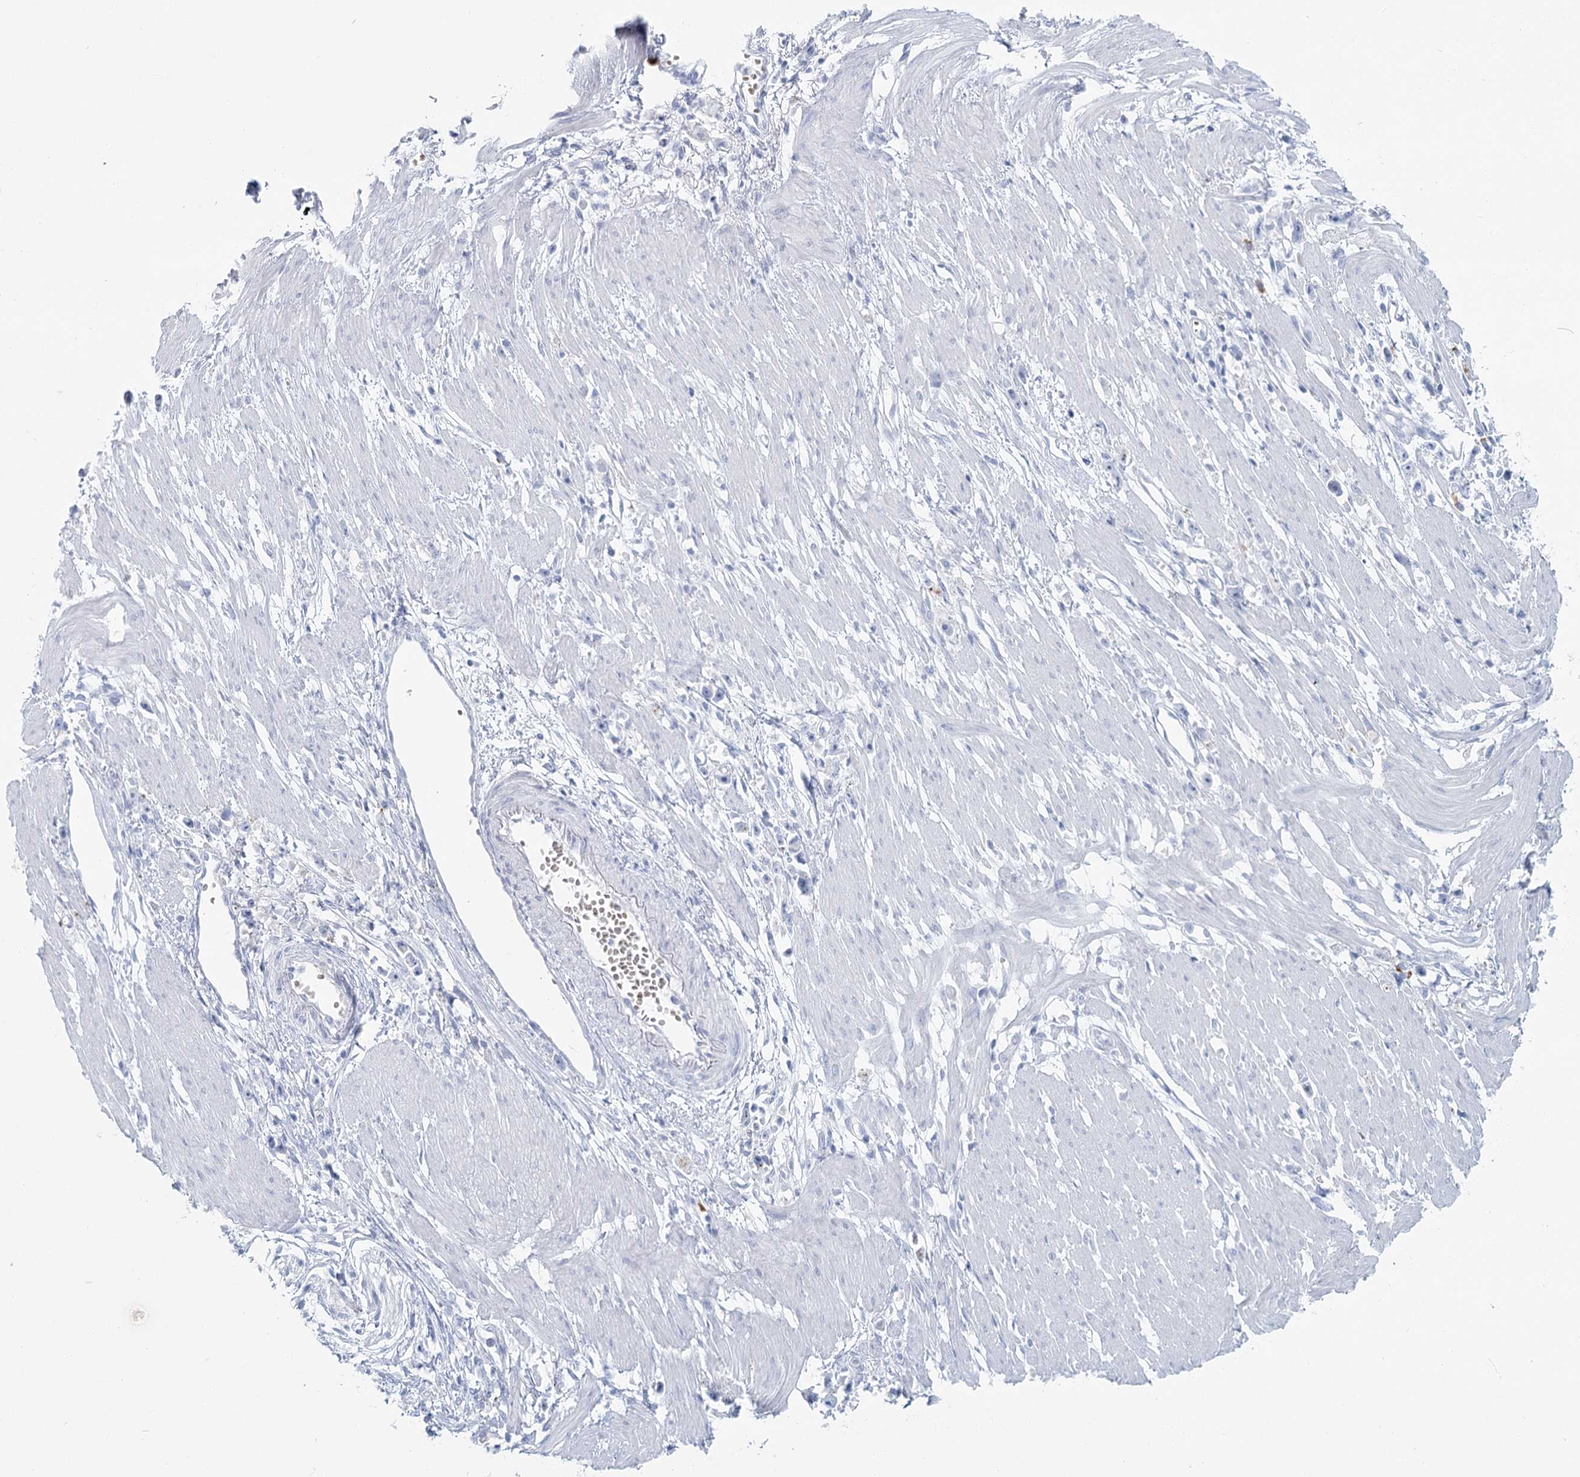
{"staining": {"intensity": "negative", "quantity": "none", "location": "none"}, "tissue": "stomach cancer", "cell_type": "Tumor cells", "image_type": "cancer", "snomed": [{"axis": "morphology", "description": "Adenocarcinoma, NOS"}, {"axis": "topography", "description": "Stomach"}], "caption": "Histopathology image shows no significant protein staining in tumor cells of stomach cancer (adenocarcinoma).", "gene": "IFIT5", "patient": {"sex": "female", "age": 59}}